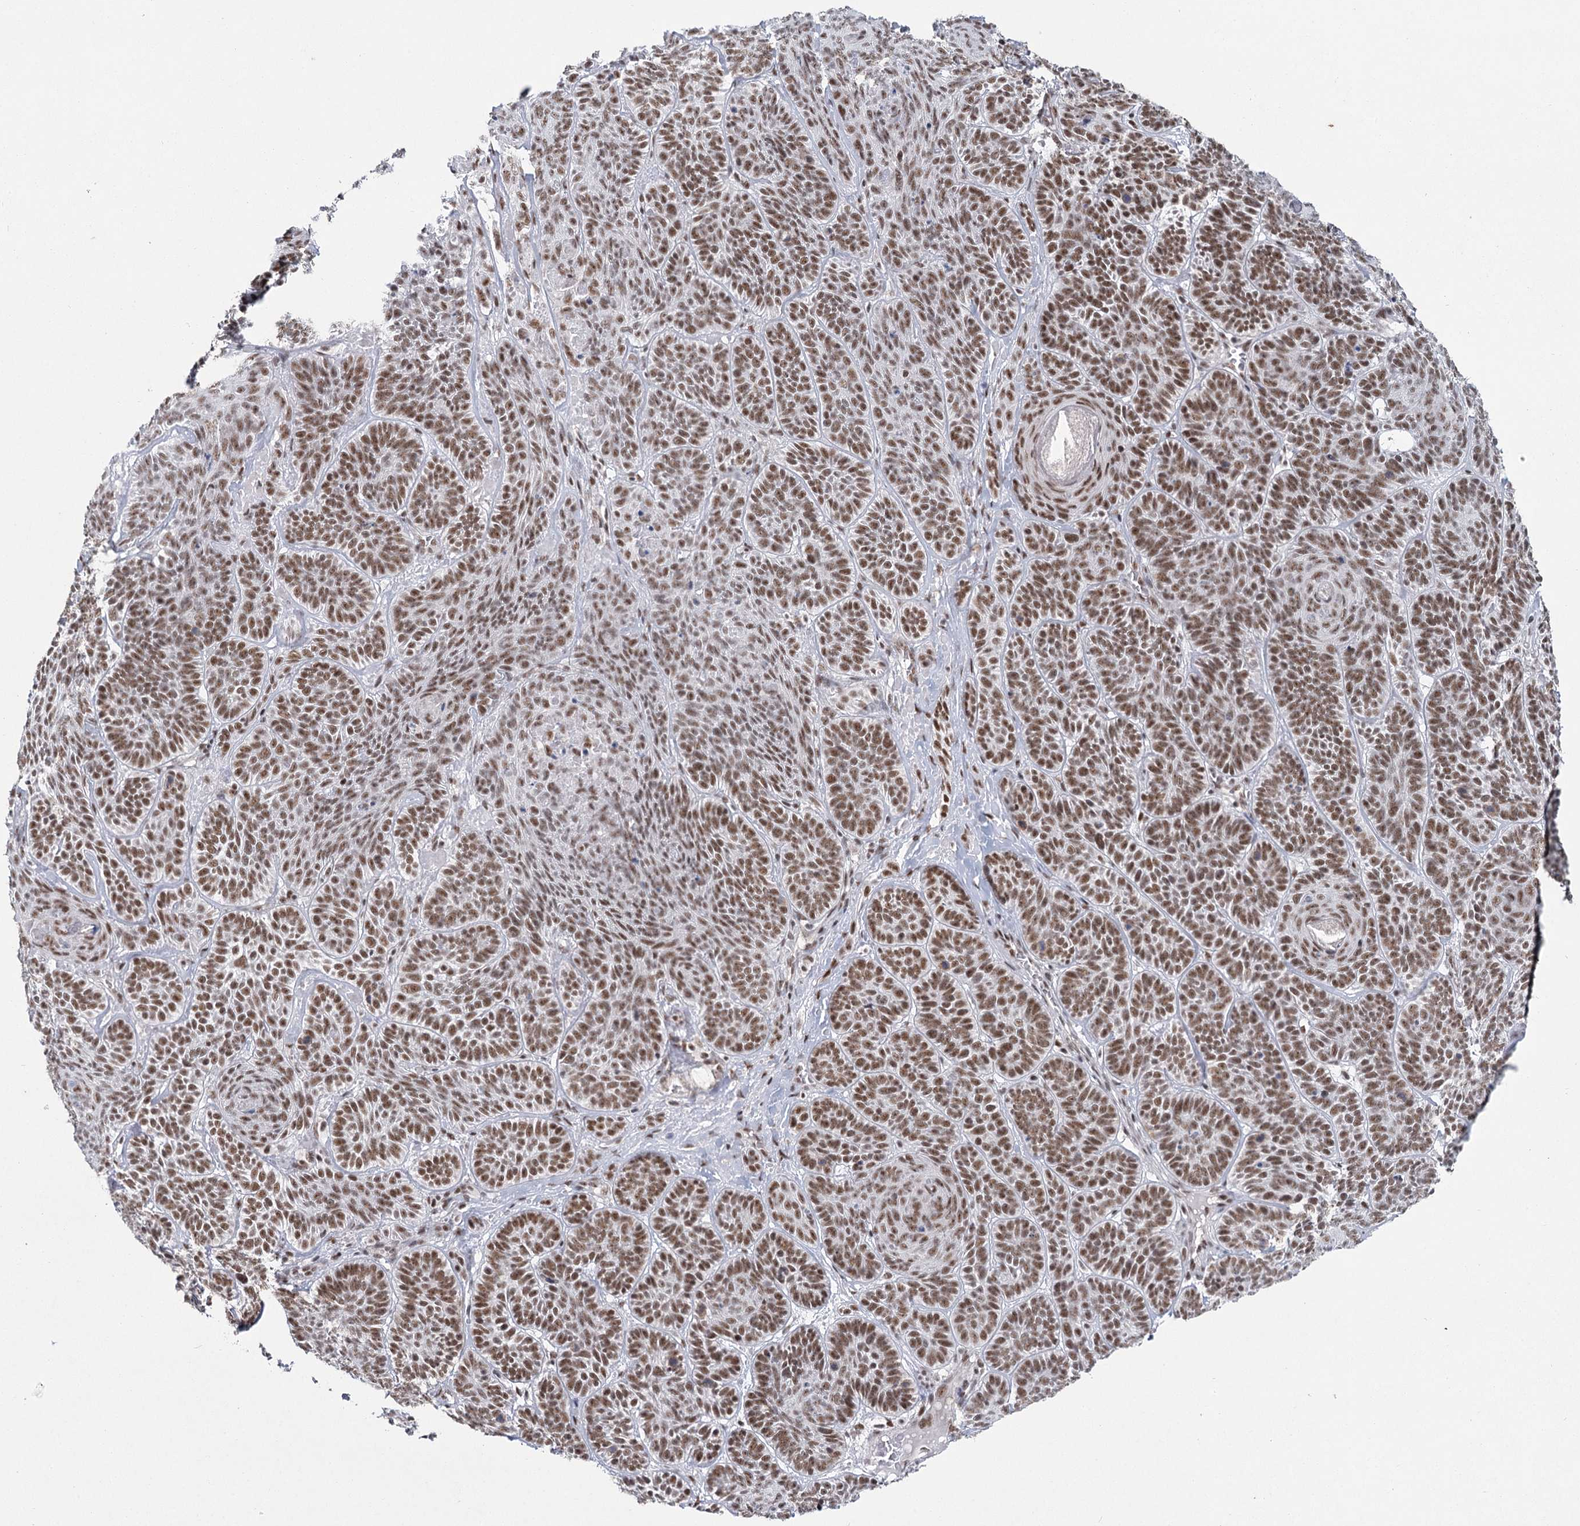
{"staining": {"intensity": "moderate", "quantity": ">75%", "location": "nuclear"}, "tissue": "skin cancer", "cell_type": "Tumor cells", "image_type": "cancer", "snomed": [{"axis": "morphology", "description": "Basal cell carcinoma"}, {"axis": "topography", "description": "Skin"}], "caption": "This is a micrograph of IHC staining of skin basal cell carcinoma, which shows moderate staining in the nuclear of tumor cells.", "gene": "SCAF8", "patient": {"sex": "male", "age": 85}}